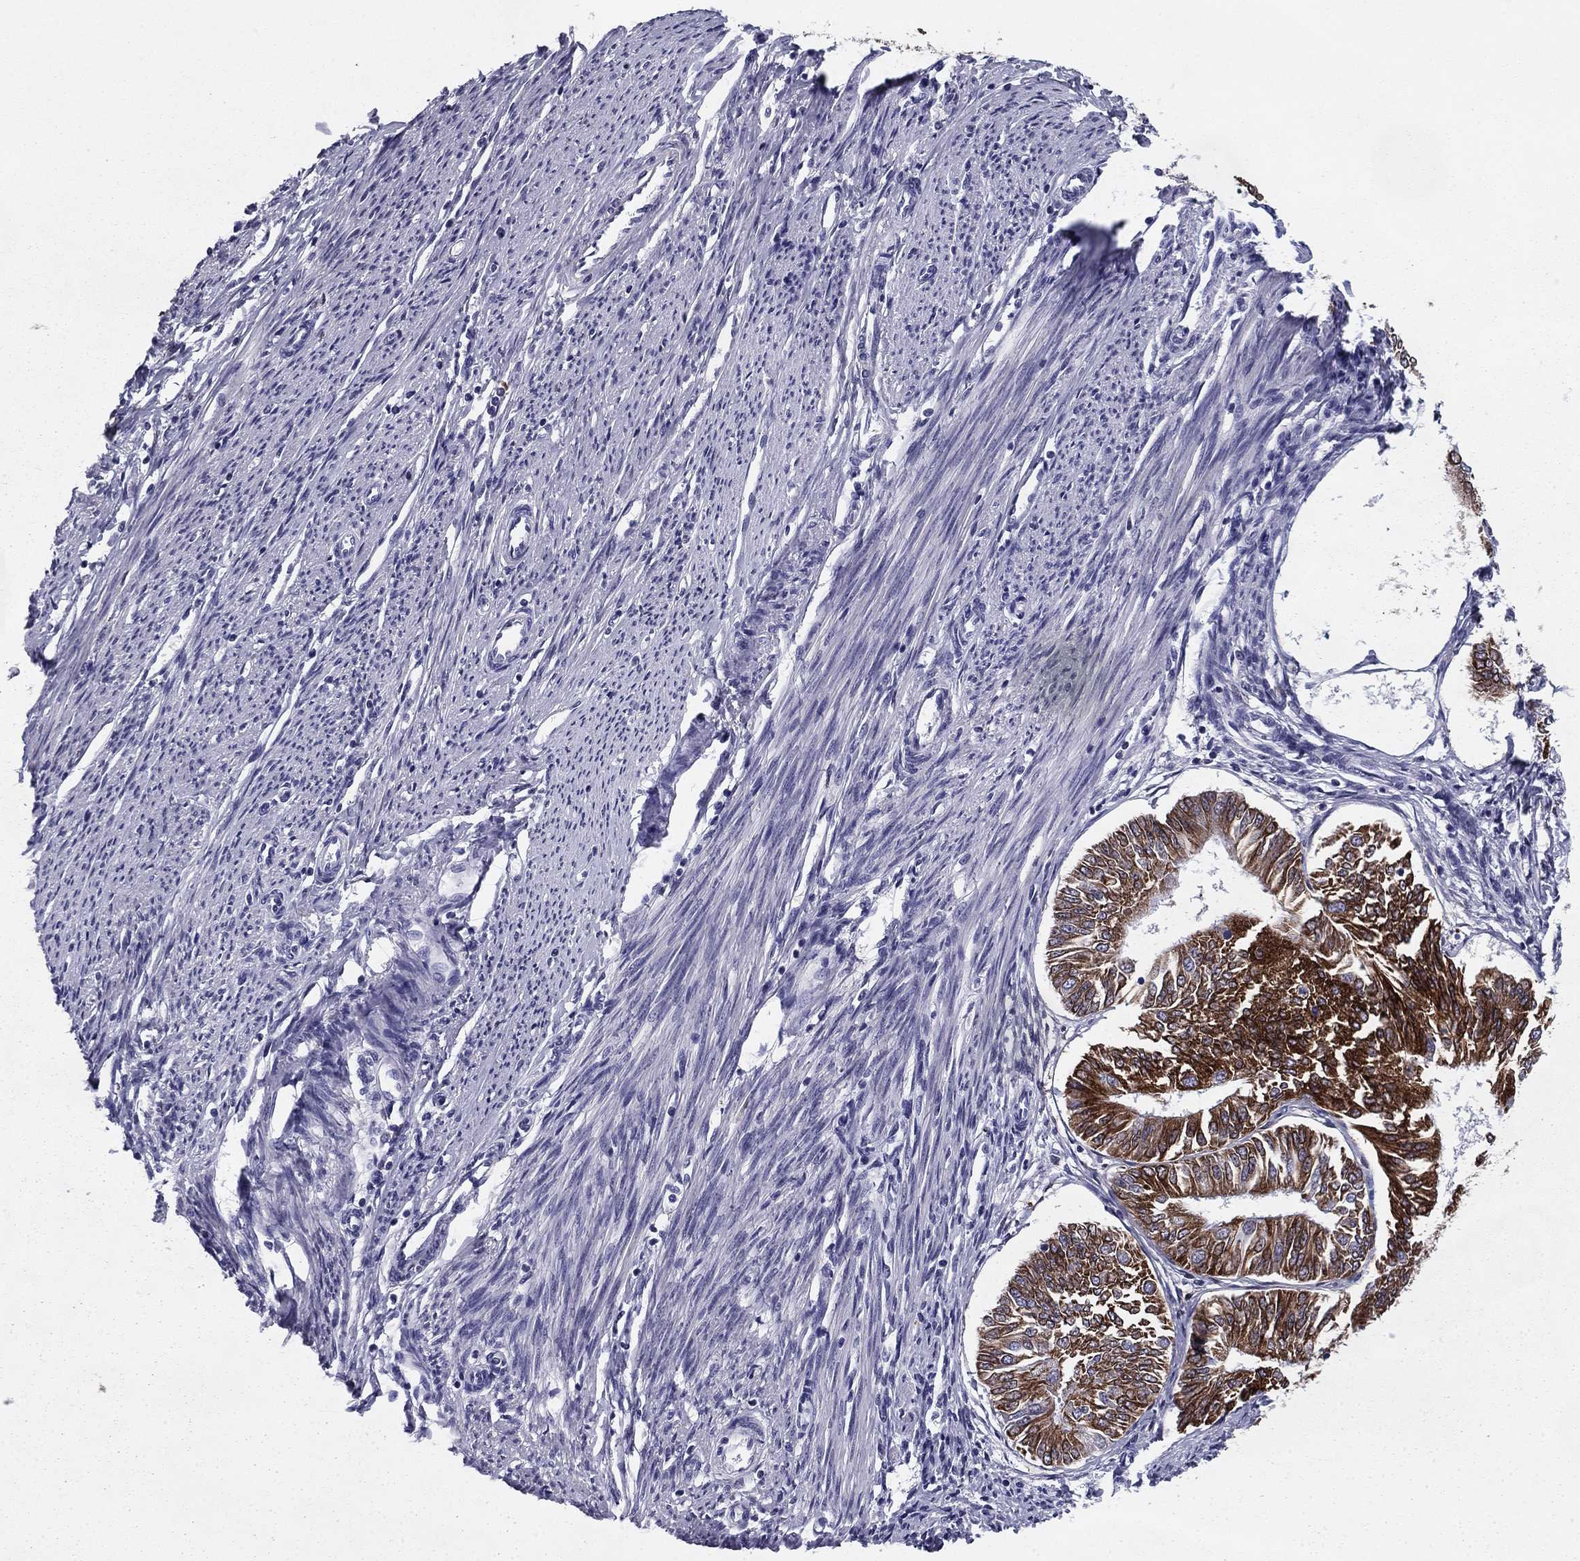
{"staining": {"intensity": "strong", "quantity": ">75%", "location": "cytoplasmic/membranous"}, "tissue": "endometrial cancer", "cell_type": "Tumor cells", "image_type": "cancer", "snomed": [{"axis": "morphology", "description": "Adenocarcinoma, NOS"}, {"axis": "topography", "description": "Endometrium"}], "caption": "DAB immunohistochemical staining of endometrial cancer (adenocarcinoma) exhibits strong cytoplasmic/membranous protein positivity in approximately >75% of tumor cells.", "gene": "TMED3", "patient": {"sex": "female", "age": 58}}